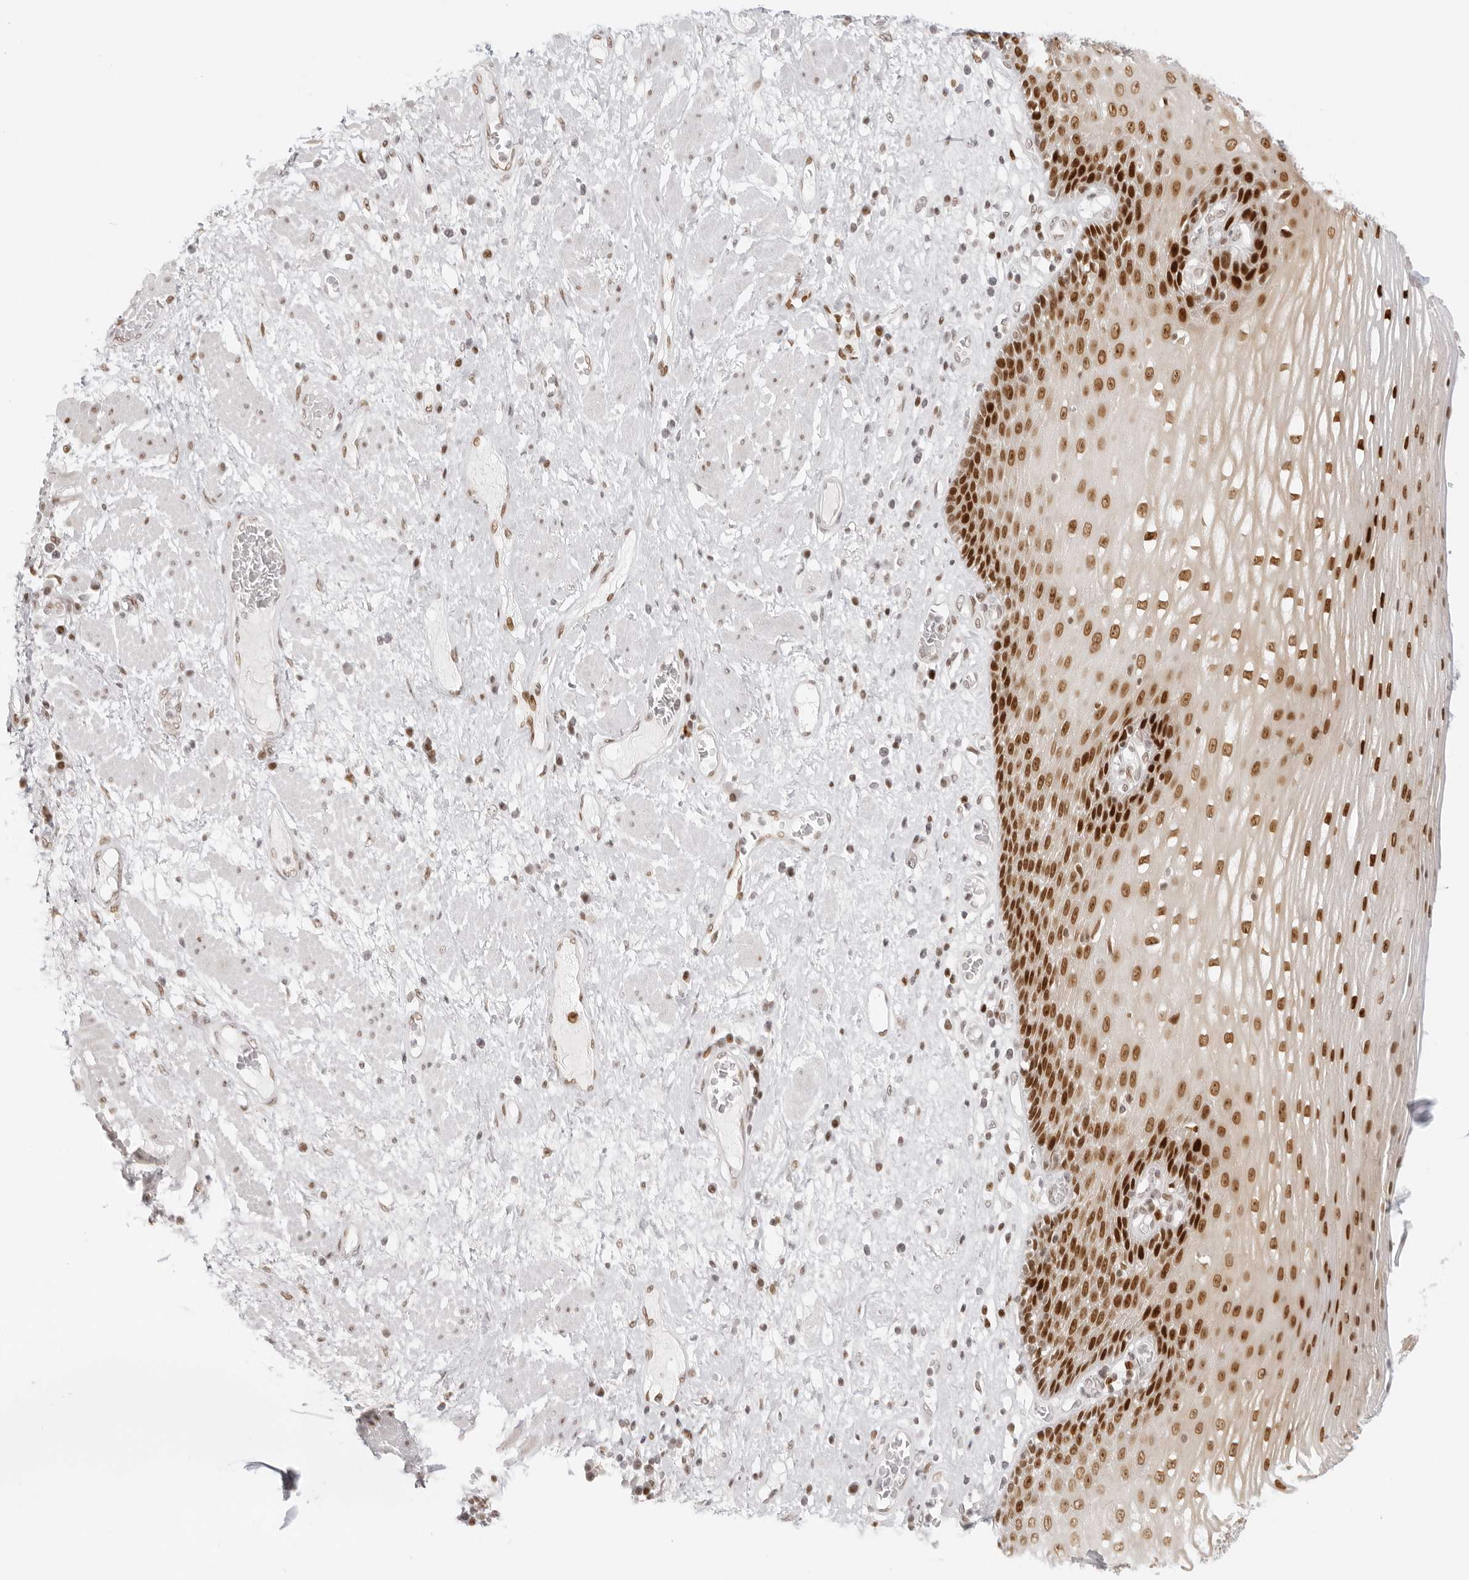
{"staining": {"intensity": "strong", "quantity": ">75%", "location": "nuclear"}, "tissue": "esophagus", "cell_type": "Squamous epithelial cells", "image_type": "normal", "snomed": [{"axis": "morphology", "description": "Normal tissue, NOS"}, {"axis": "morphology", "description": "Adenocarcinoma, NOS"}, {"axis": "topography", "description": "Esophagus"}], "caption": "Protein staining of benign esophagus displays strong nuclear staining in about >75% of squamous epithelial cells. Nuclei are stained in blue.", "gene": "RCC1", "patient": {"sex": "male", "age": 62}}